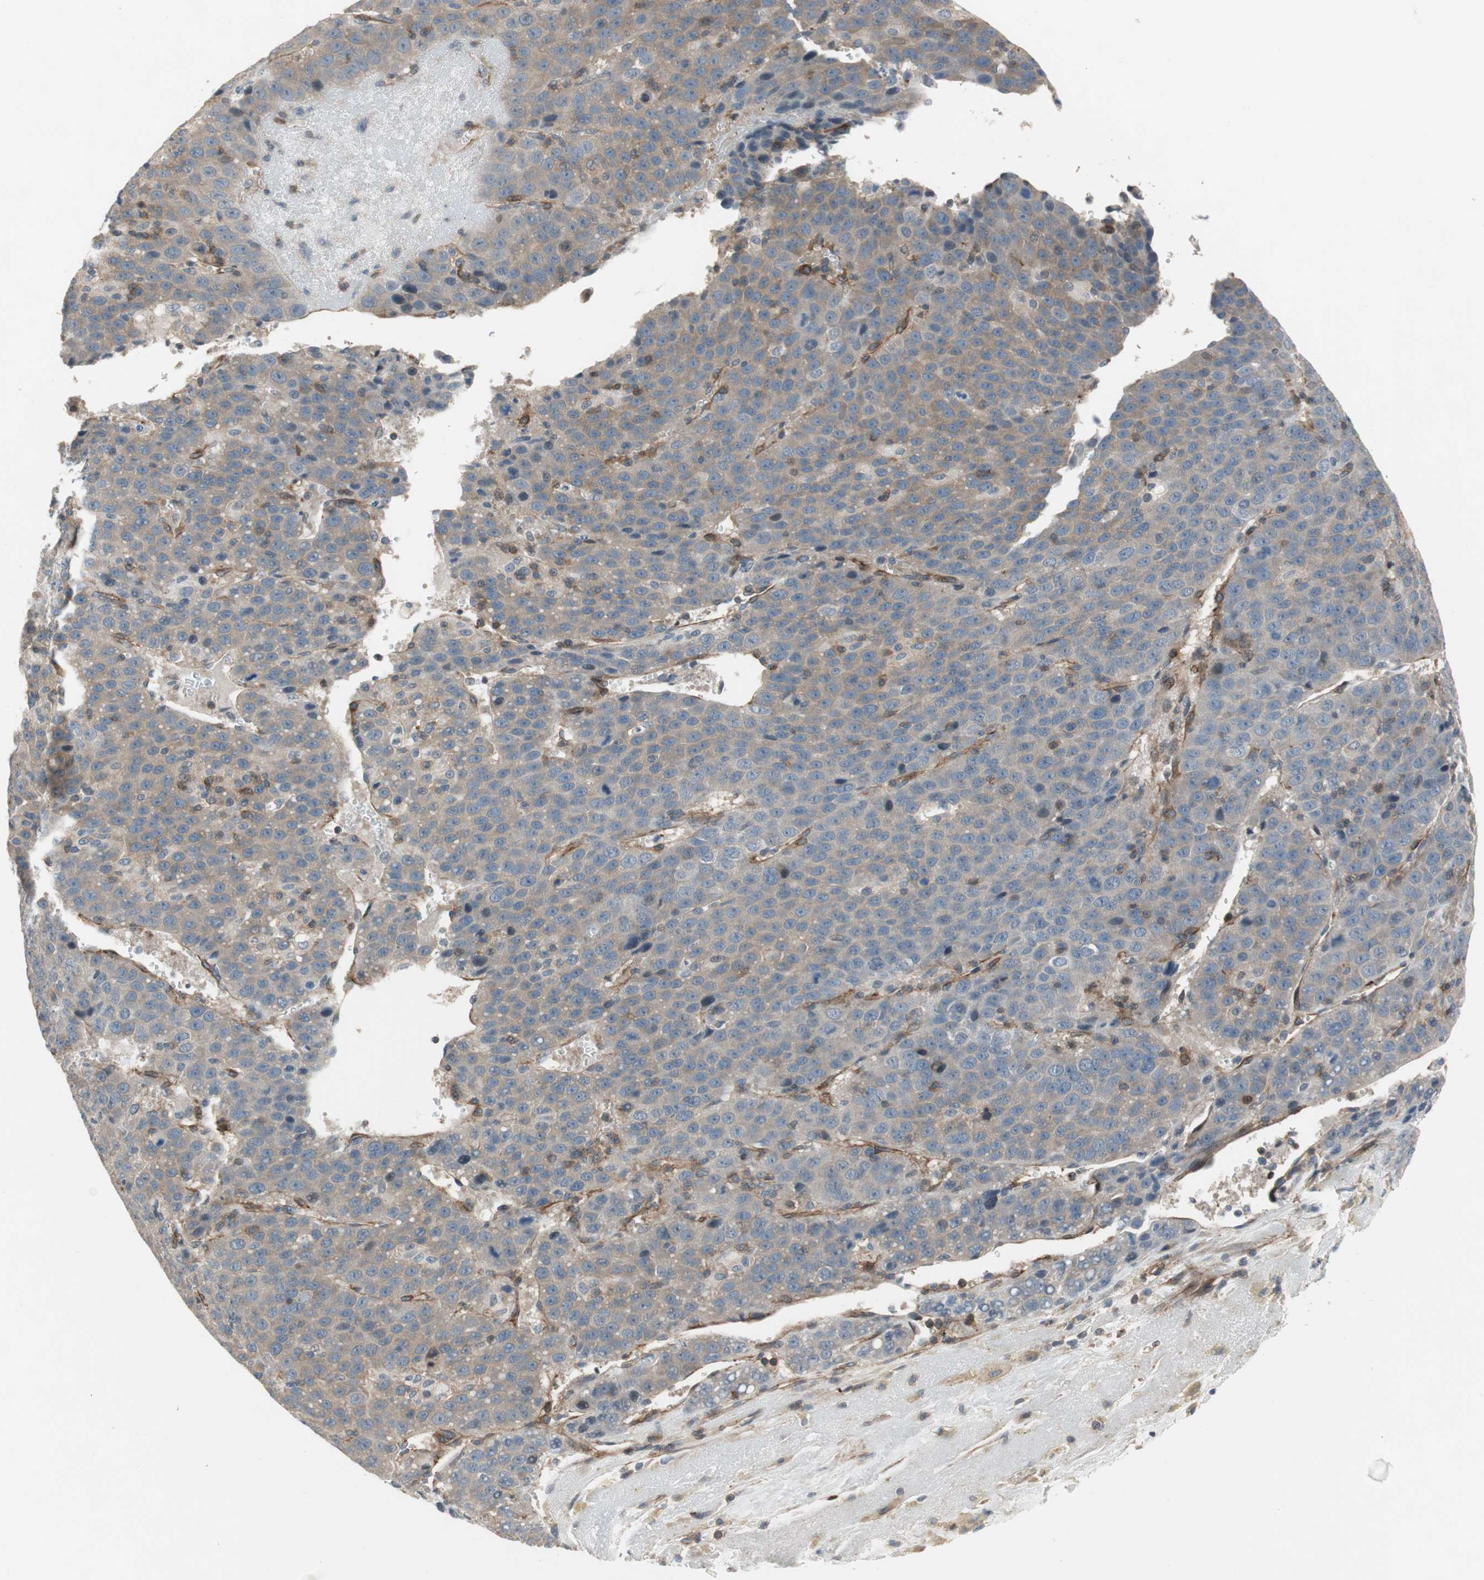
{"staining": {"intensity": "moderate", "quantity": ">75%", "location": "cytoplasmic/membranous"}, "tissue": "liver cancer", "cell_type": "Tumor cells", "image_type": "cancer", "snomed": [{"axis": "morphology", "description": "Carcinoma, Hepatocellular, NOS"}, {"axis": "topography", "description": "Liver"}], "caption": "Immunohistochemical staining of liver cancer exhibits moderate cytoplasmic/membranous protein staining in approximately >75% of tumor cells.", "gene": "GRHL1", "patient": {"sex": "female", "age": 53}}